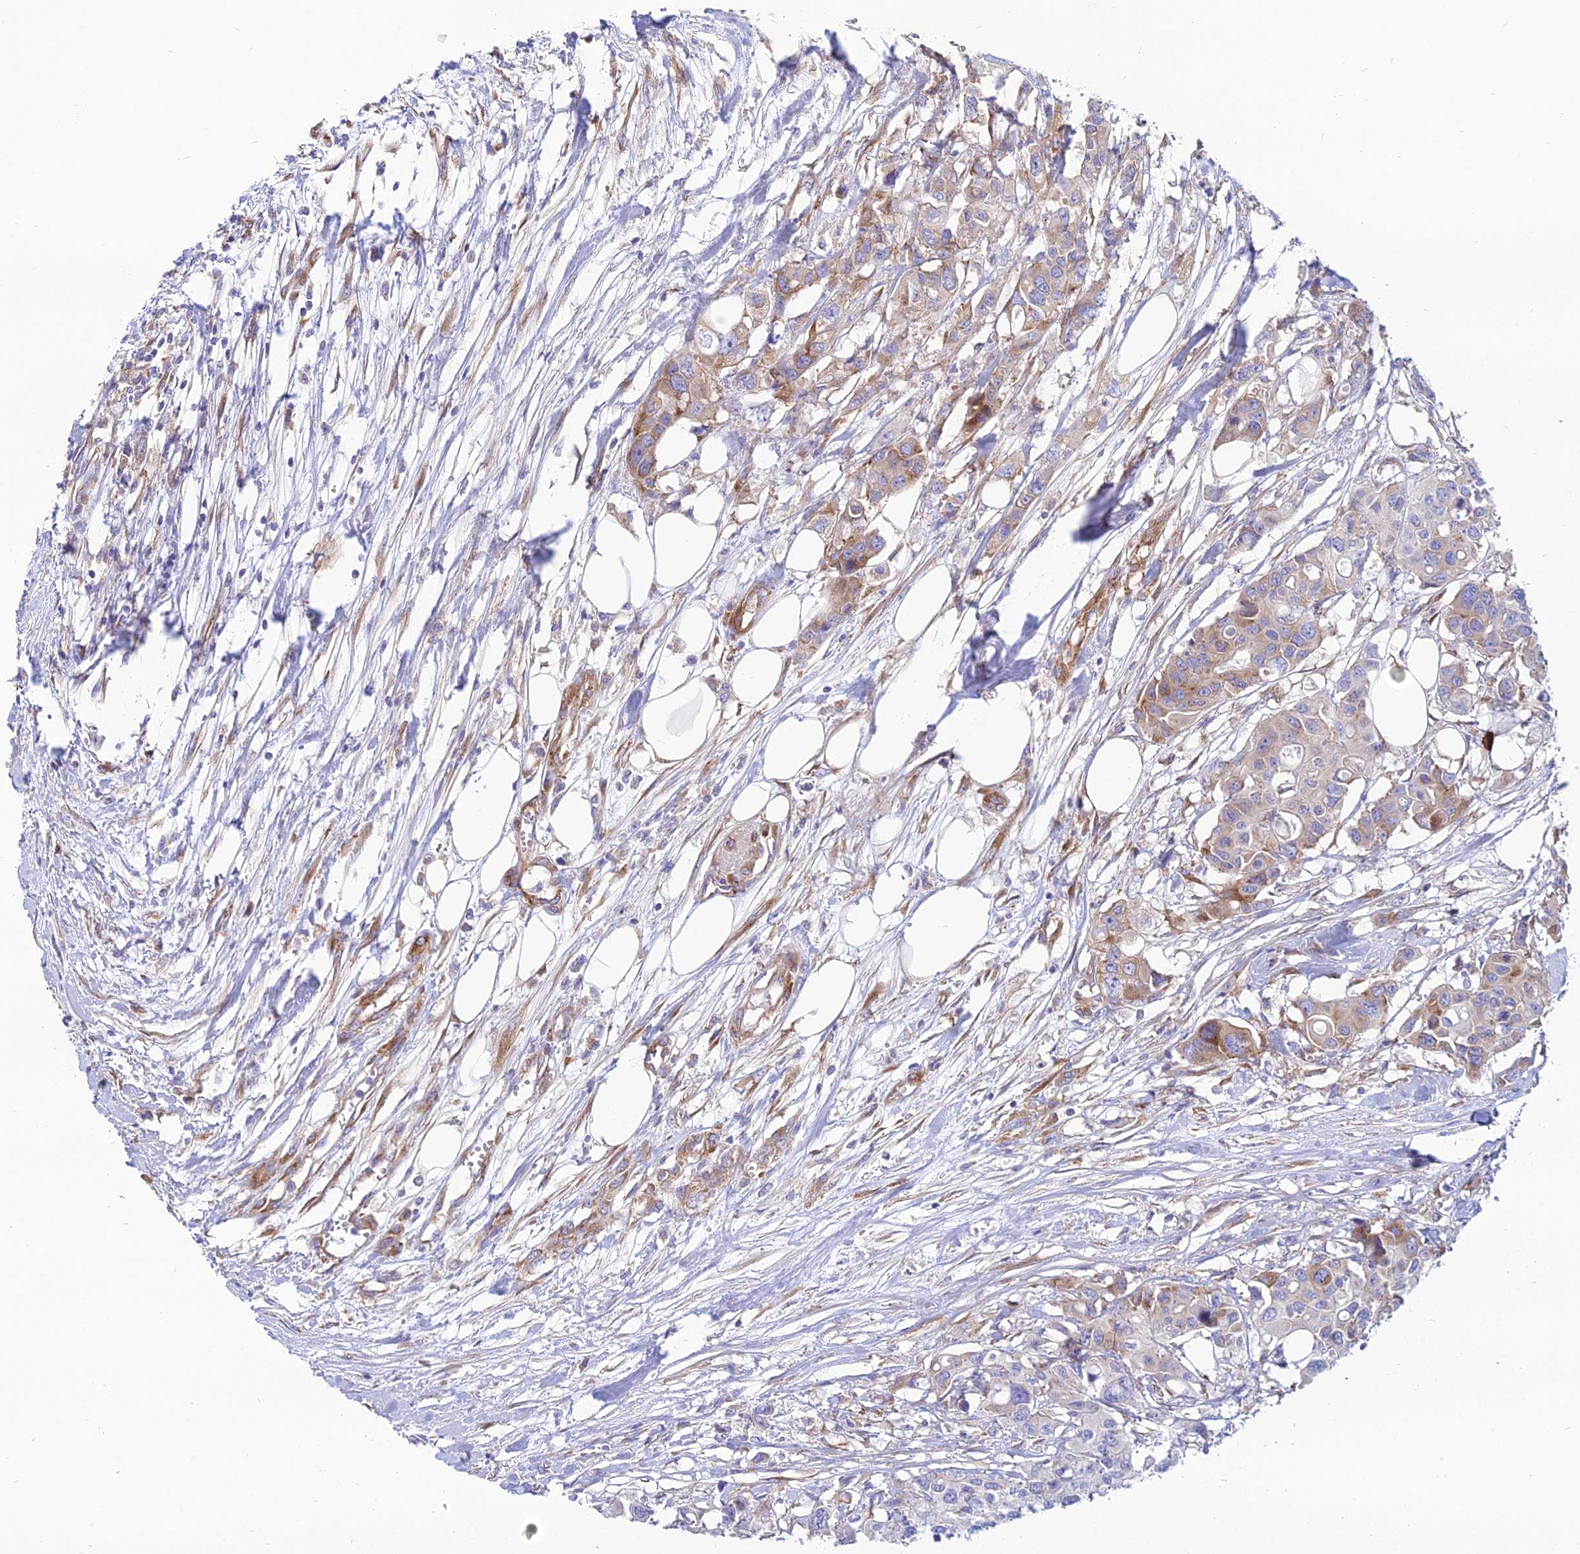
{"staining": {"intensity": "moderate", "quantity": "25%-75%", "location": "cytoplasmic/membranous"}, "tissue": "colorectal cancer", "cell_type": "Tumor cells", "image_type": "cancer", "snomed": [{"axis": "morphology", "description": "Adenocarcinoma, NOS"}, {"axis": "topography", "description": "Colon"}], "caption": "DAB immunohistochemical staining of colorectal cancer (adenocarcinoma) demonstrates moderate cytoplasmic/membranous protein expression in approximately 25%-75% of tumor cells.", "gene": "TXLNA", "patient": {"sex": "male", "age": 77}}